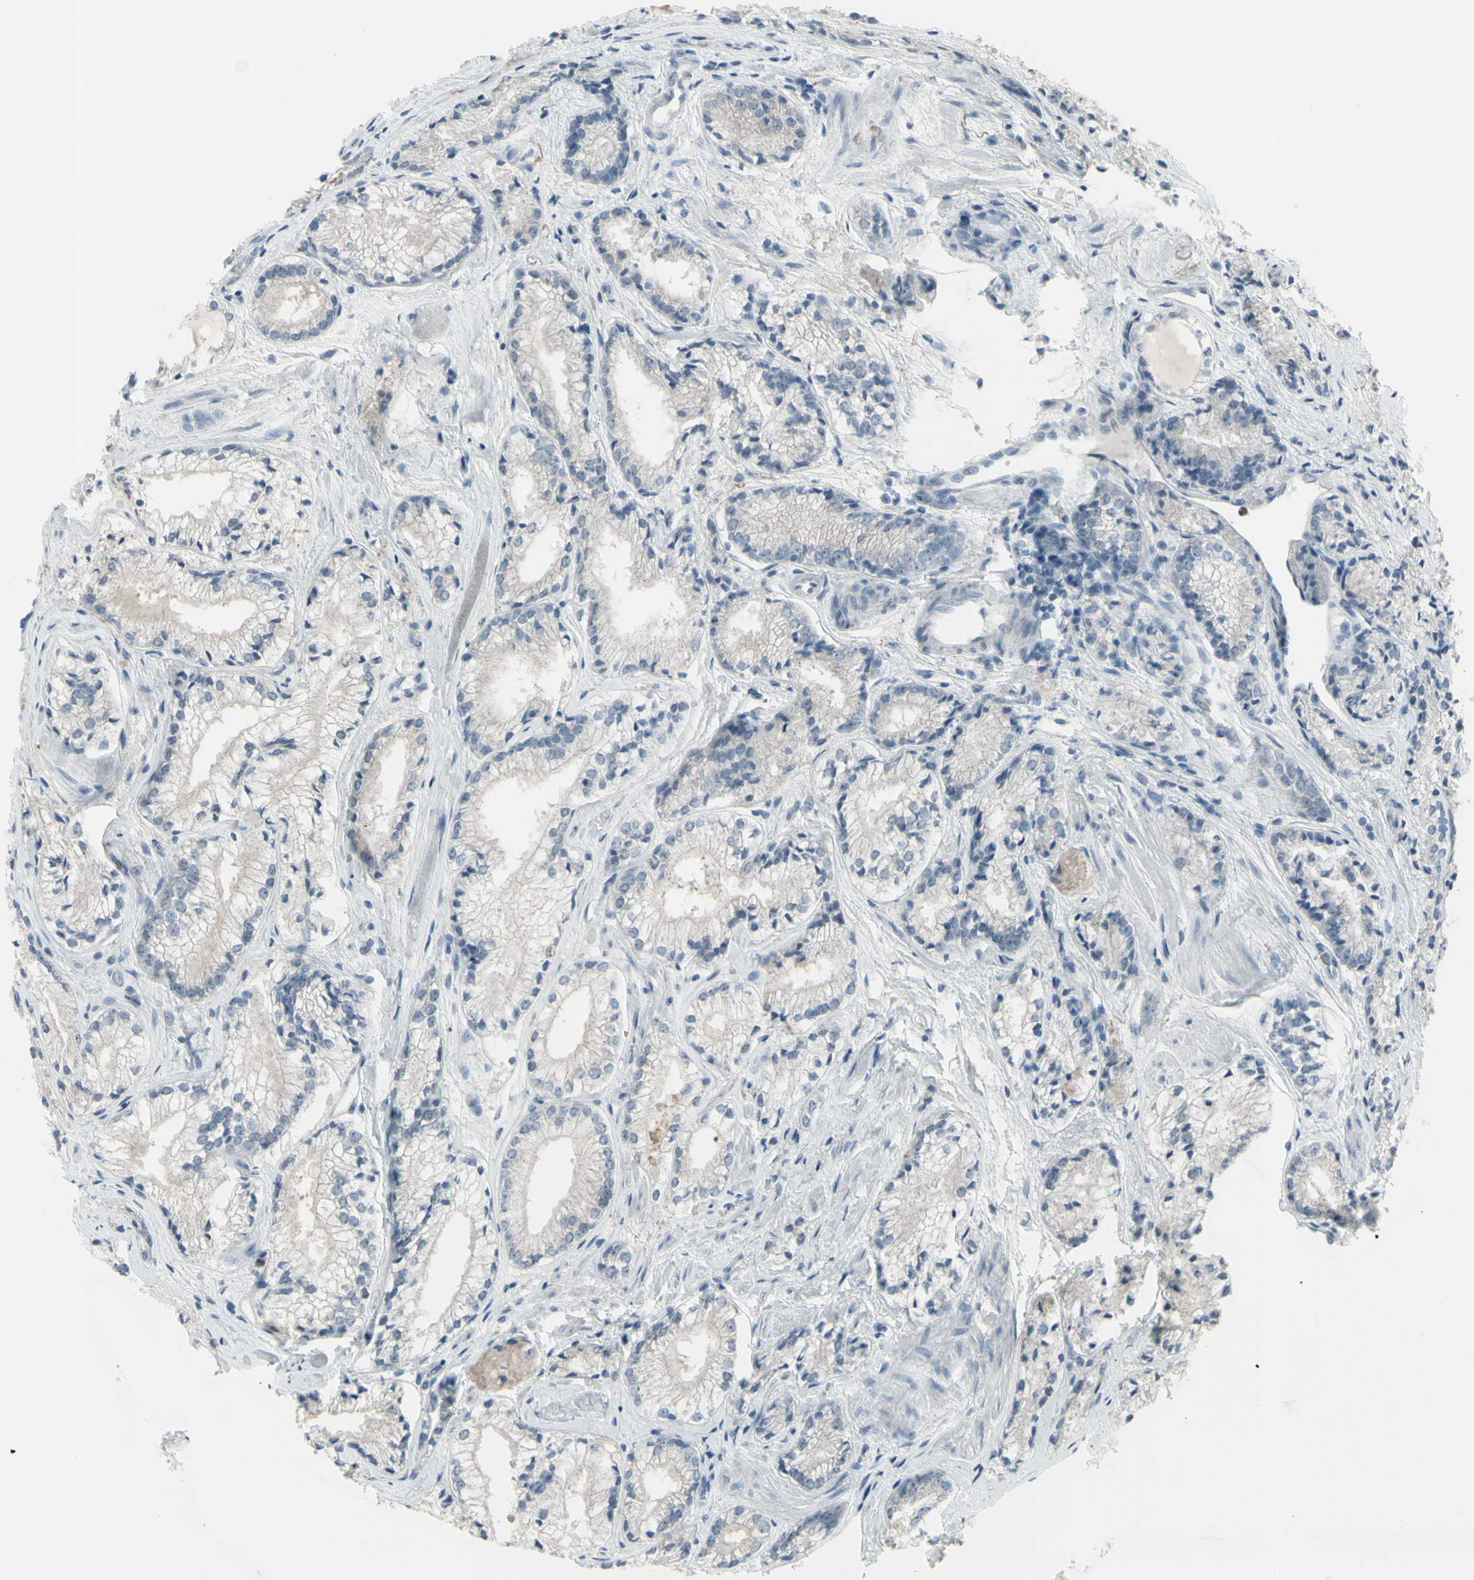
{"staining": {"intensity": "weak", "quantity": "<25%", "location": "cytoplasmic/membranous"}, "tissue": "prostate cancer", "cell_type": "Tumor cells", "image_type": "cancer", "snomed": [{"axis": "morphology", "description": "Adenocarcinoma, Low grade"}, {"axis": "topography", "description": "Prostate"}], "caption": "A high-resolution image shows immunohistochemistry (IHC) staining of adenocarcinoma (low-grade) (prostate), which exhibits no significant positivity in tumor cells. (DAB immunohistochemistry (IHC) visualized using brightfield microscopy, high magnification).", "gene": "RAB3A", "patient": {"sex": "male", "age": 60}}